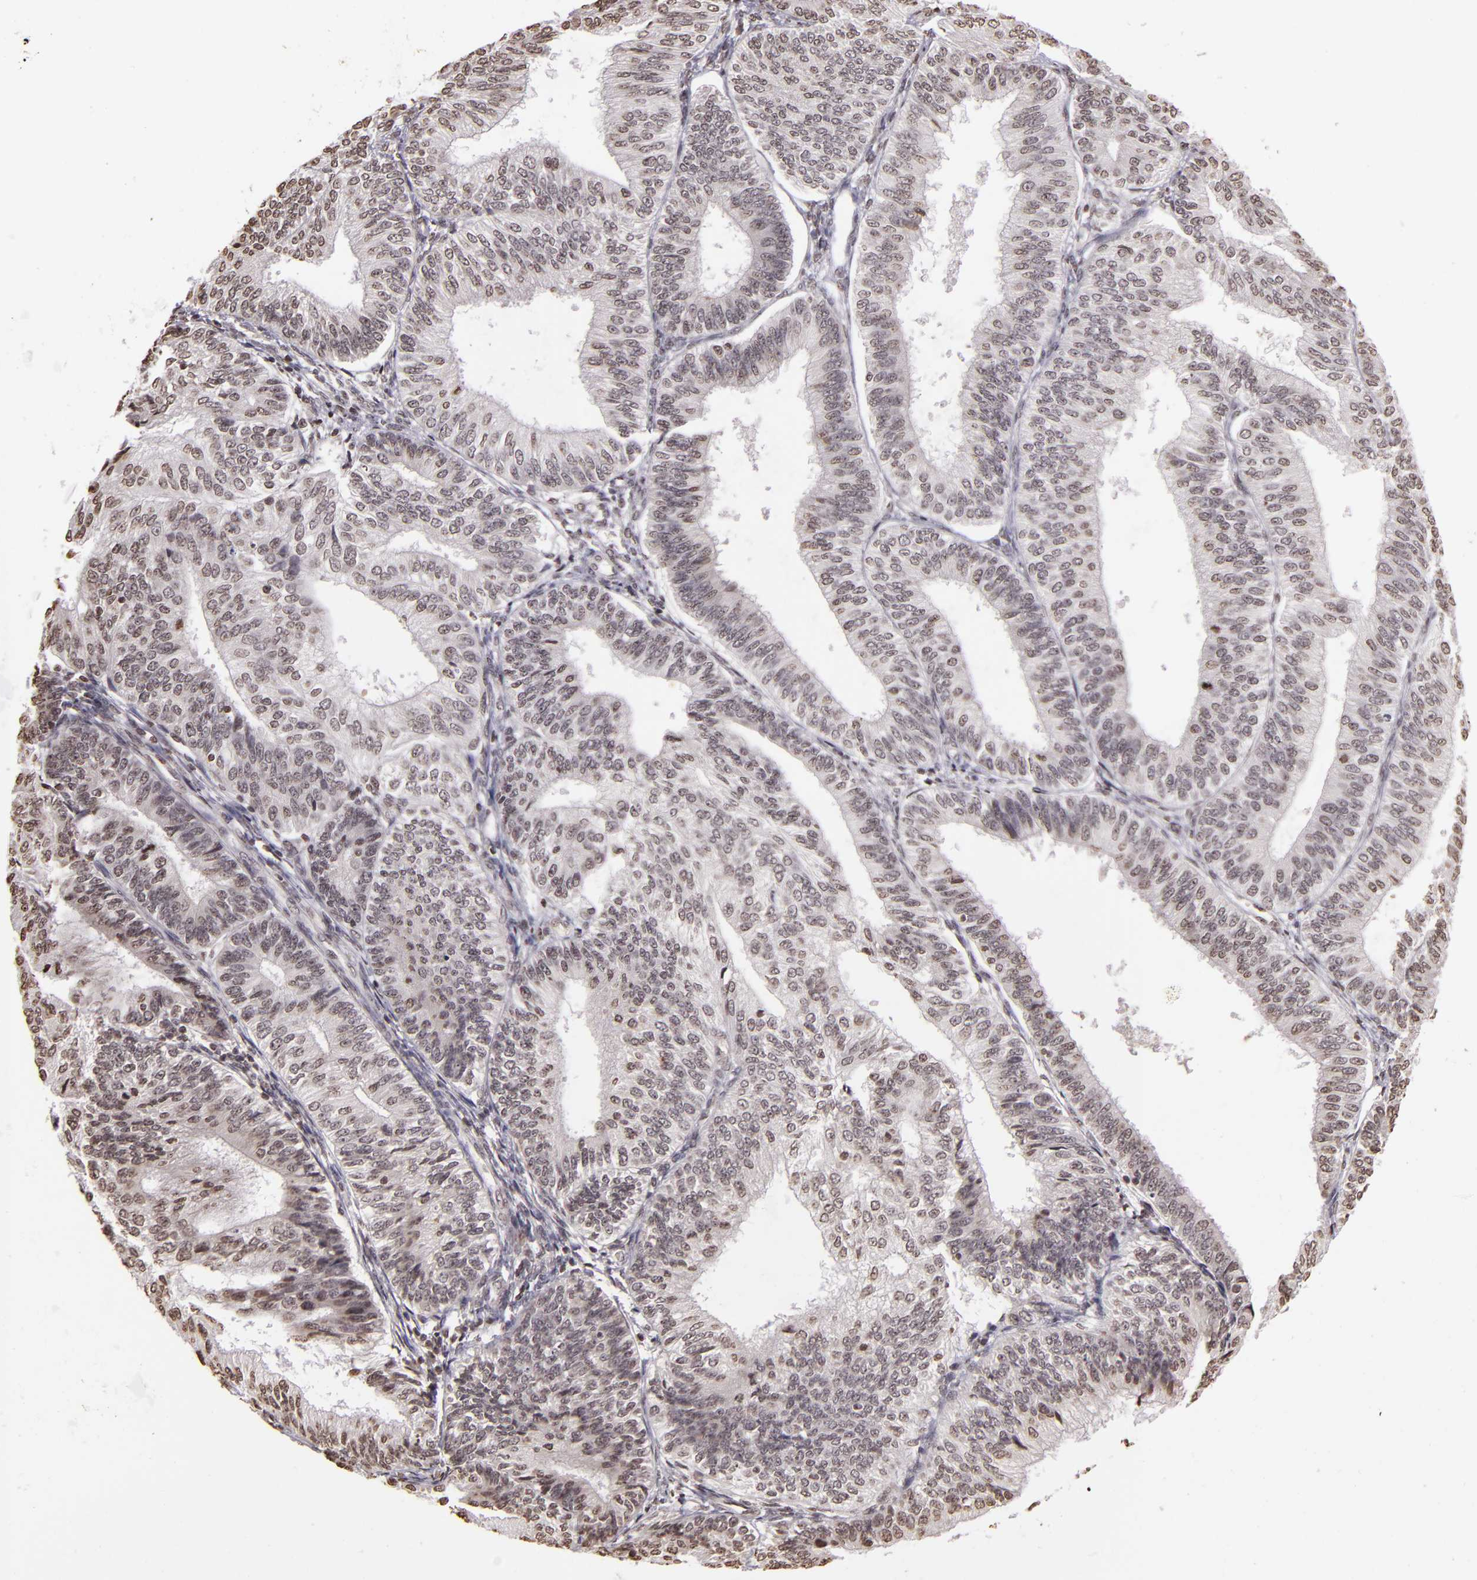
{"staining": {"intensity": "weak", "quantity": "<25%", "location": "nuclear"}, "tissue": "endometrial cancer", "cell_type": "Tumor cells", "image_type": "cancer", "snomed": [{"axis": "morphology", "description": "Adenocarcinoma, NOS"}, {"axis": "topography", "description": "Endometrium"}], "caption": "This histopathology image is of adenocarcinoma (endometrial) stained with IHC to label a protein in brown with the nuclei are counter-stained blue. There is no staining in tumor cells.", "gene": "THRB", "patient": {"sex": "female", "age": 55}}